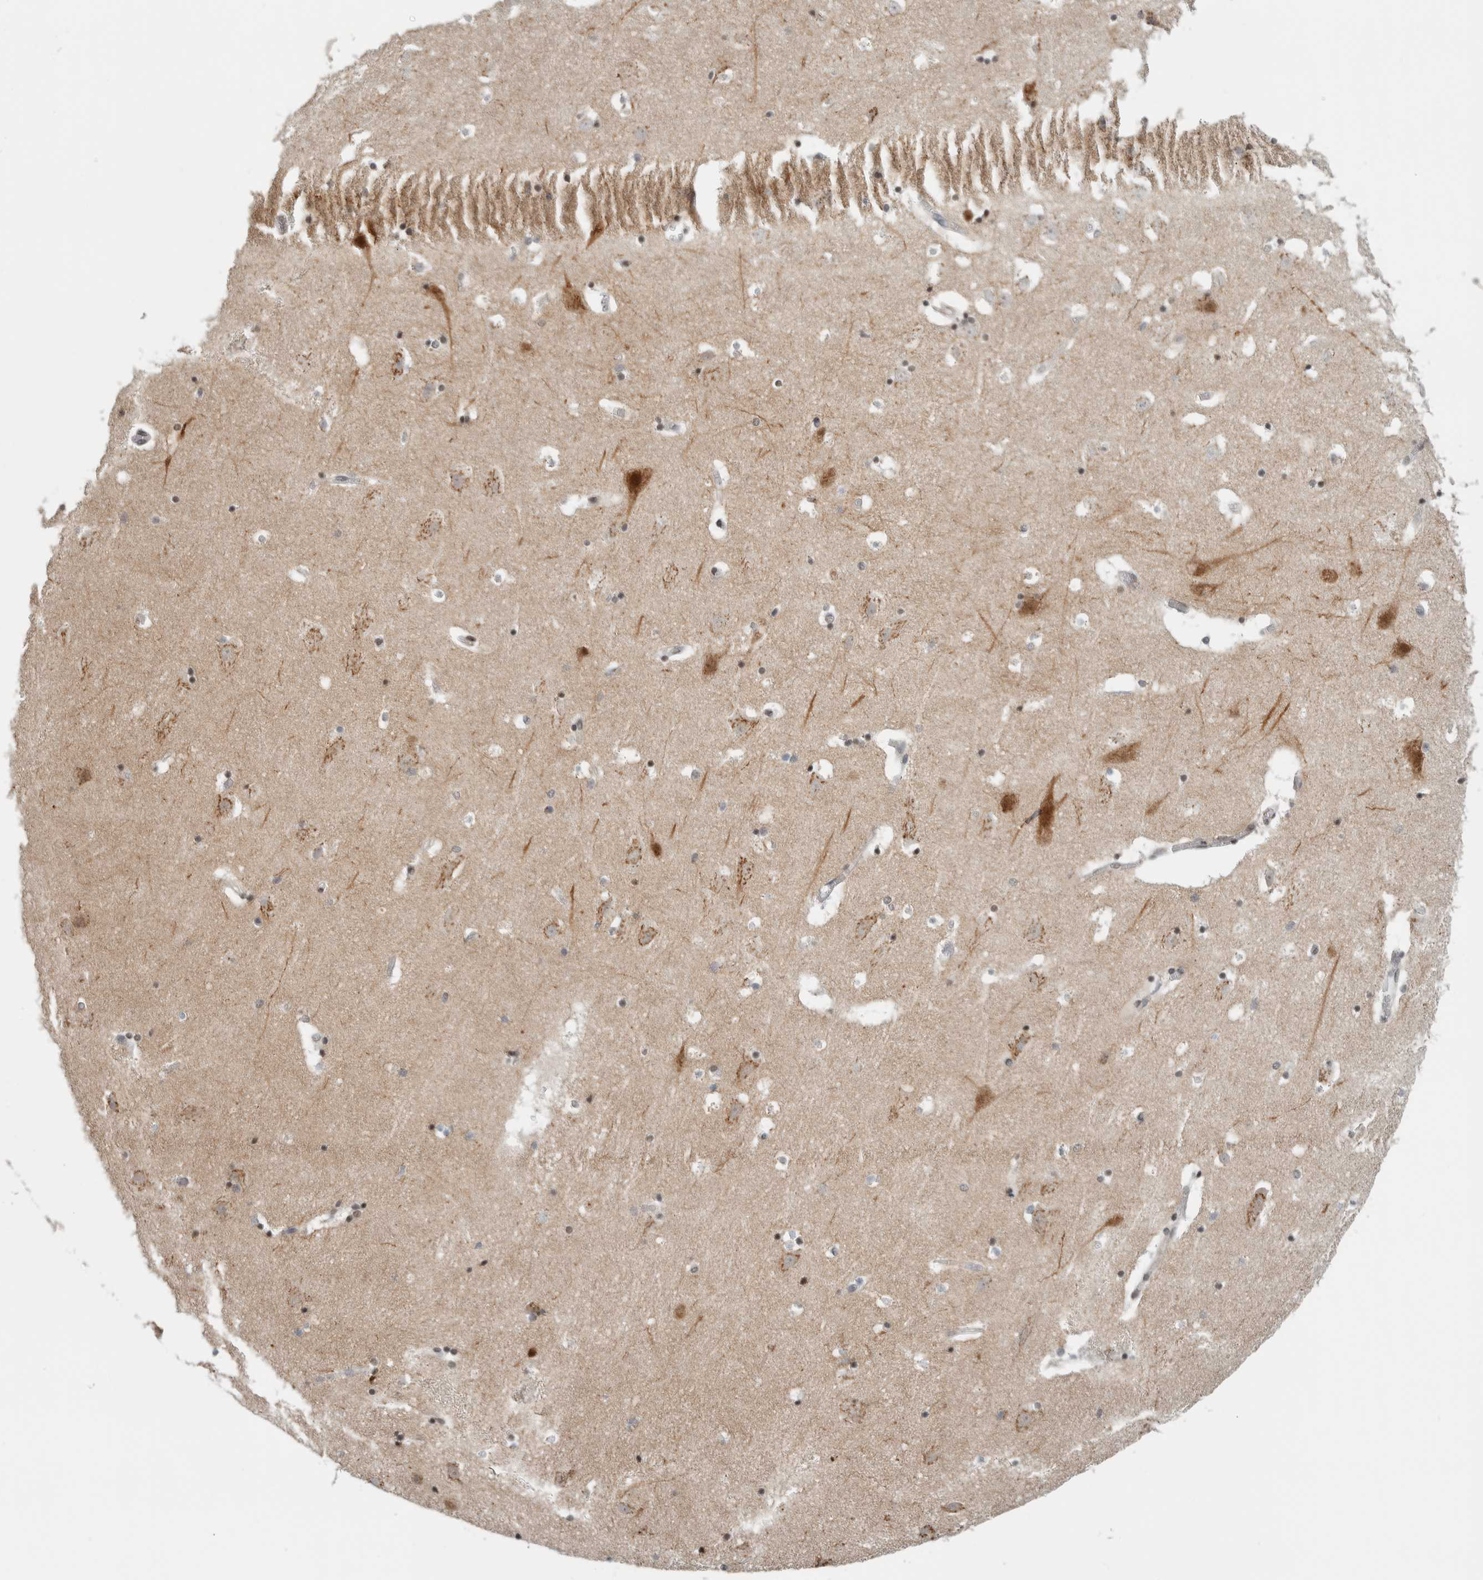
{"staining": {"intensity": "moderate", "quantity": "<25%", "location": "cytoplasmic/membranous,nuclear"}, "tissue": "hippocampus", "cell_type": "Glial cells", "image_type": "normal", "snomed": [{"axis": "morphology", "description": "Normal tissue, NOS"}, {"axis": "topography", "description": "Hippocampus"}], "caption": "Immunohistochemical staining of normal hippocampus reveals <25% levels of moderate cytoplasmic/membranous,nuclear protein staining in about <25% of glial cells.", "gene": "ZMYND8", "patient": {"sex": "male", "age": 45}}